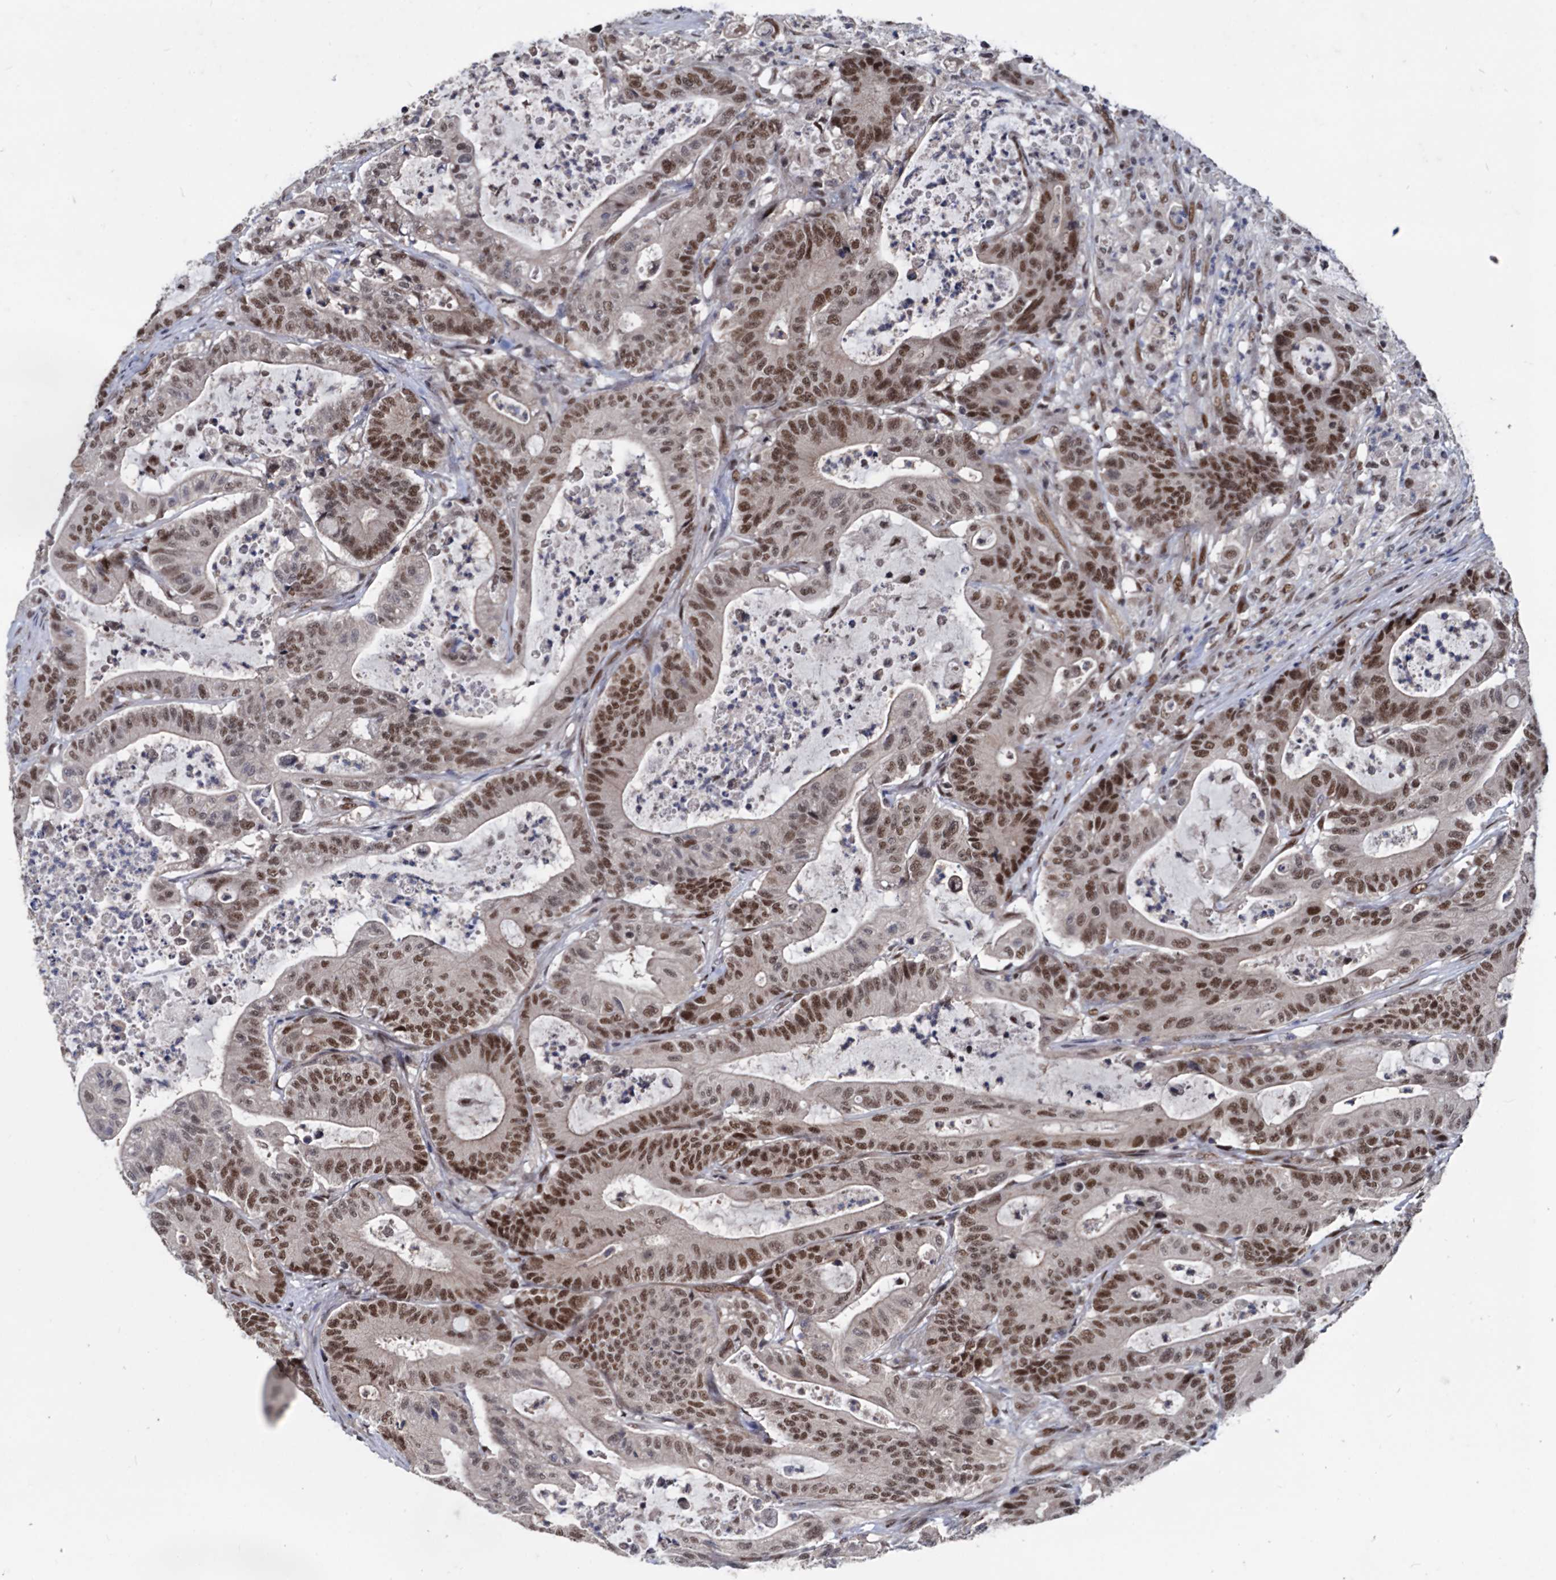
{"staining": {"intensity": "moderate", "quantity": ">75%", "location": "nuclear"}, "tissue": "colorectal cancer", "cell_type": "Tumor cells", "image_type": "cancer", "snomed": [{"axis": "morphology", "description": "Adenocarcinoma, NOS"}, {"axis": "topography", "description": "Colon"}], "caption": "DAB immunohistochemical staining of colorectal adenocarcinoma shows moderate nuclear protein expression in approximately >75% of tumor cells.", "gene": "GALNT11", "patient": {"sex": "female", "age": 84}}